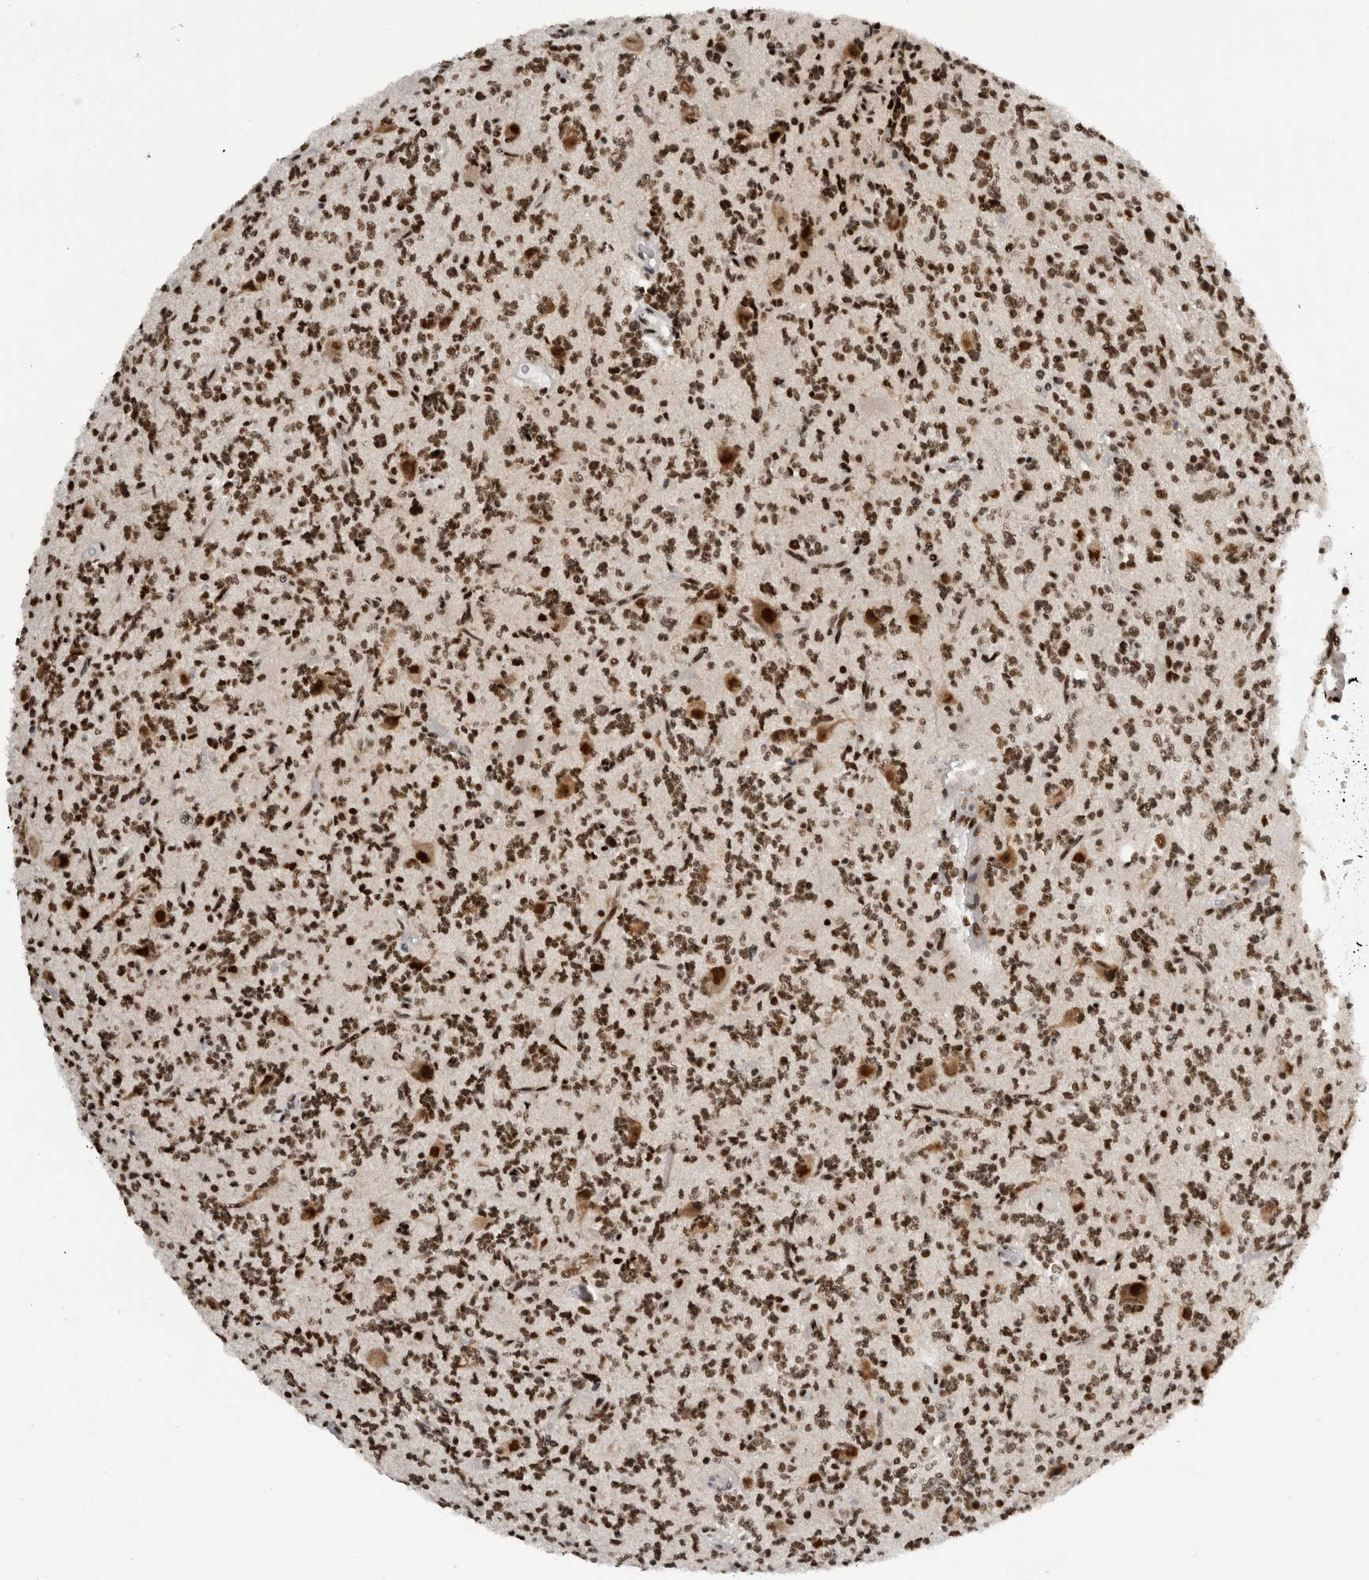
{"staining": {"intensity": "strong", "quantity": ">75%", "location": "nuclear"}, "tissue": "glioma", "cell_type": "Tumor cells", "image_type": "cancer", "snomed": [{"axis": "morphology", "description": "Glioma, malignant, High grade"}, {"axis": "topography", "description": "Brain"}], "caption": "Protein staining of malignant glioma (high-grade) tissue exhibits strong nuclear expression in about >75% of tumor cells. Nuclei are stained in blue.", "gene": "ZSCAN2", "patient": {"sex": "female", "age": 62}}